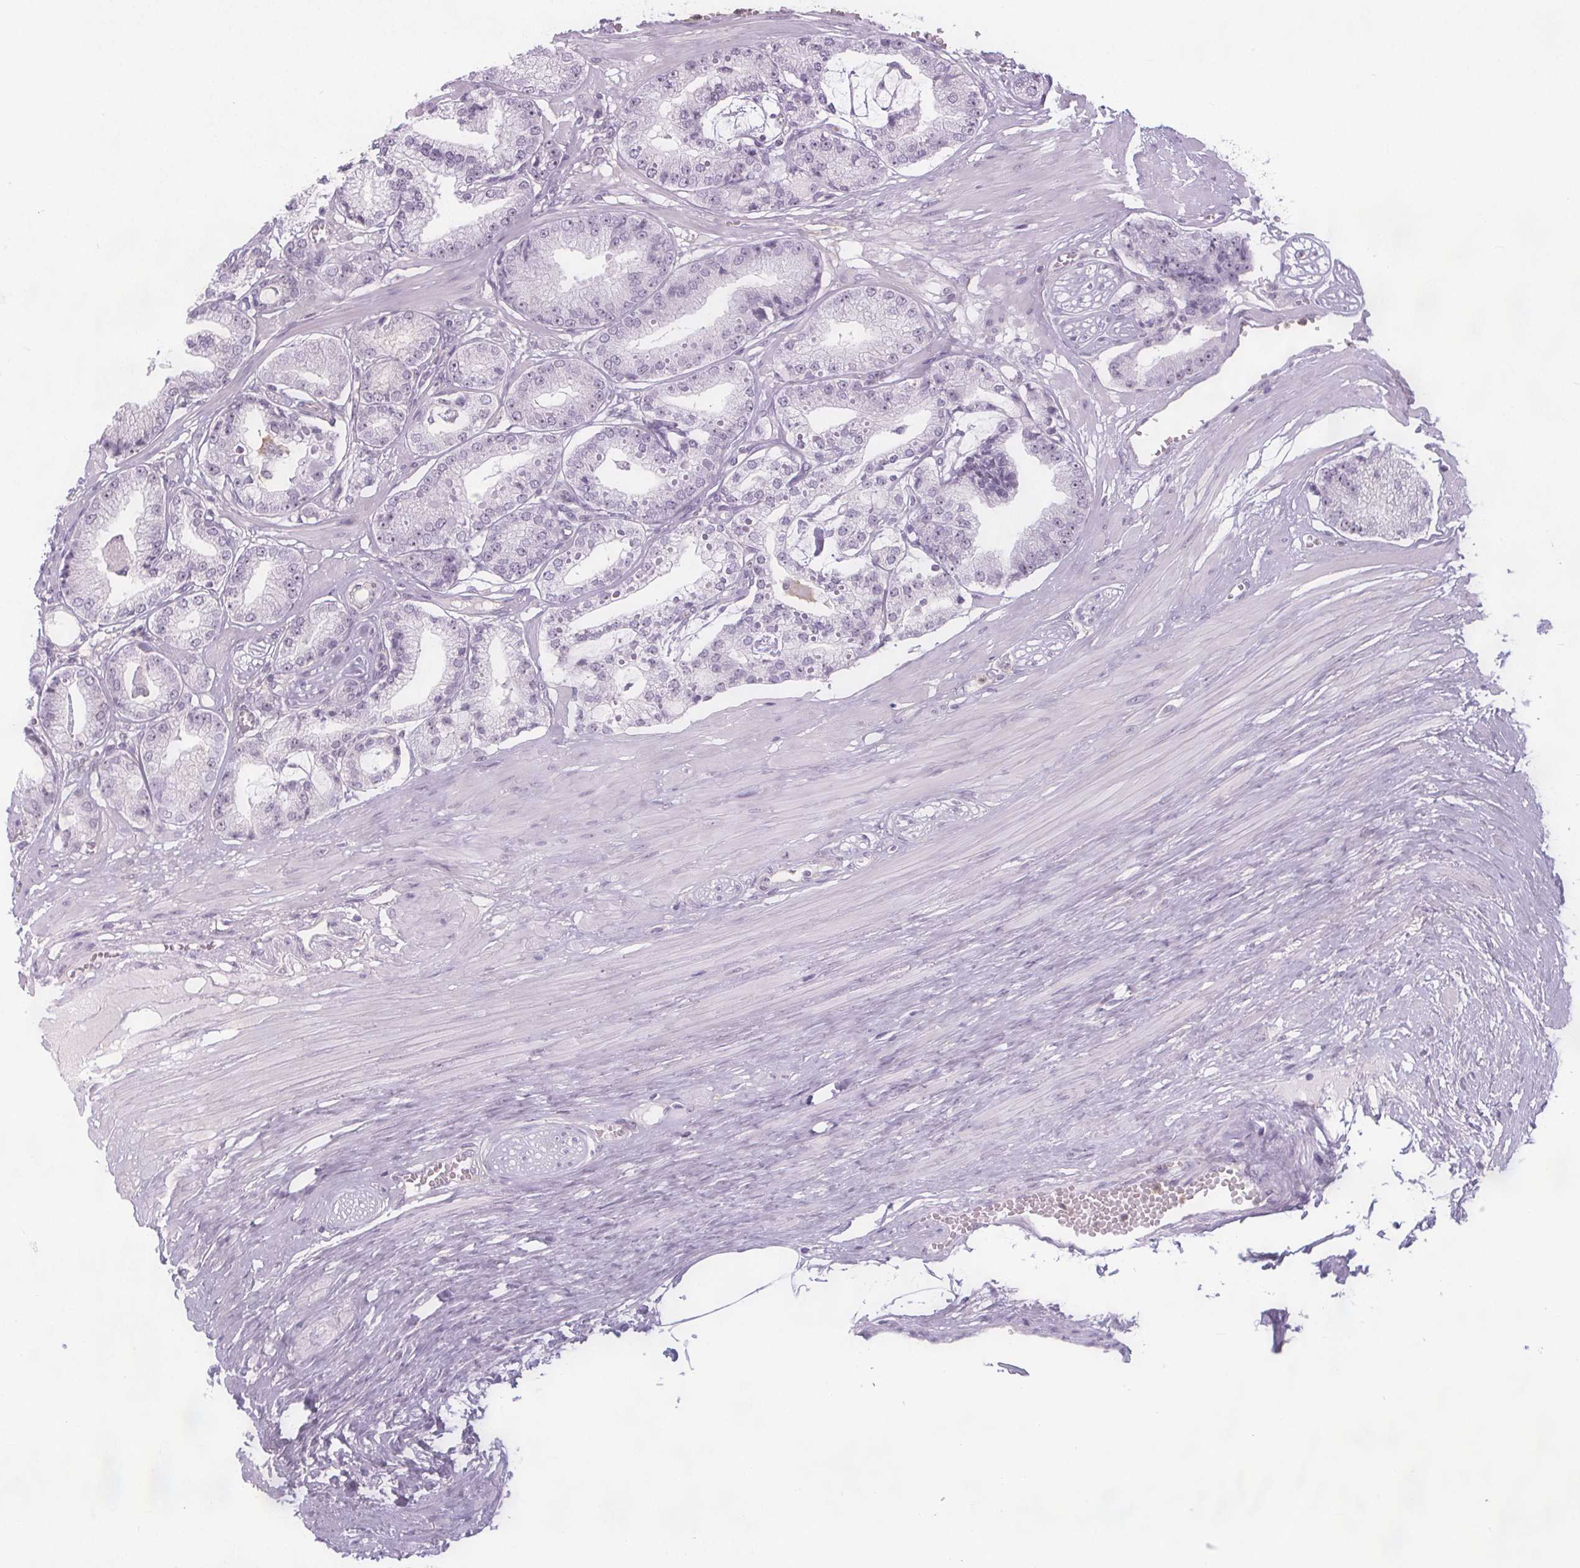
{"staining": {"intensity": "negative", "quantity": "none", "location": "none"}, "tissue": "prostate cancer", "cell_type": "Tumor cells", "image_type": "cancer", "snomed": [{"axis": "morphology", "description": "Adenocarcinoma, High grade"}, {"axis": "topography", "description": "Prostate"}], "caption": "Immunohistochemistry of prostate cancer displays no staining in tumor cells.", "gene": "NOLC1", "patient": {"sex": "male", "age": 71}}